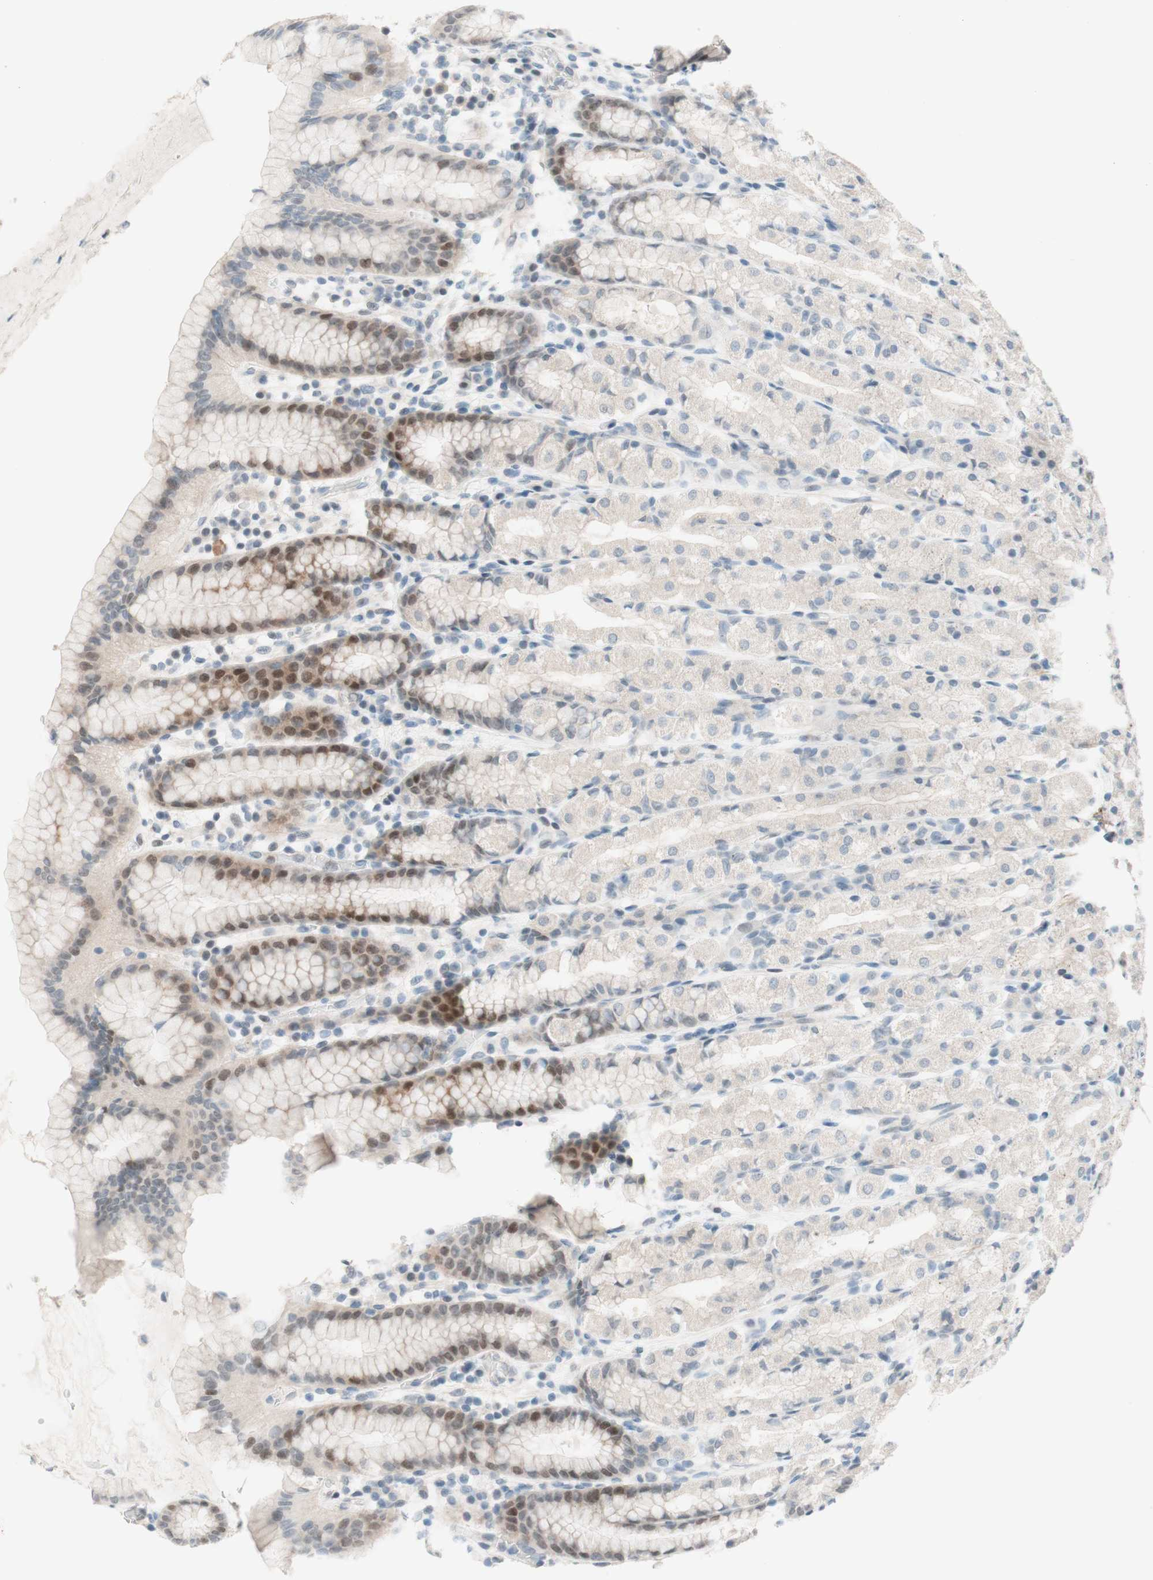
{"staining": {"intensity": "moderate", "quantity": "<25%", "location": "cytoplasmic/membranous,nuclear"}, "tissue": "stomach", "cell_type": "Glandular cells", "image_type": "normal", "snomed": [{"axis": "morphology", "description": "Normal tissue, NOS"}, {"axis": "topography", "description": "Stomach, upper"}], "caption": "Immunohistochemical staining of normal stomach shows low levels of moderate cytoplasmic/membranous,nuclear staining in about <25% of glandular cells.", "gene": "JPH1", "patient": {"sex": "male", "age": 68}}